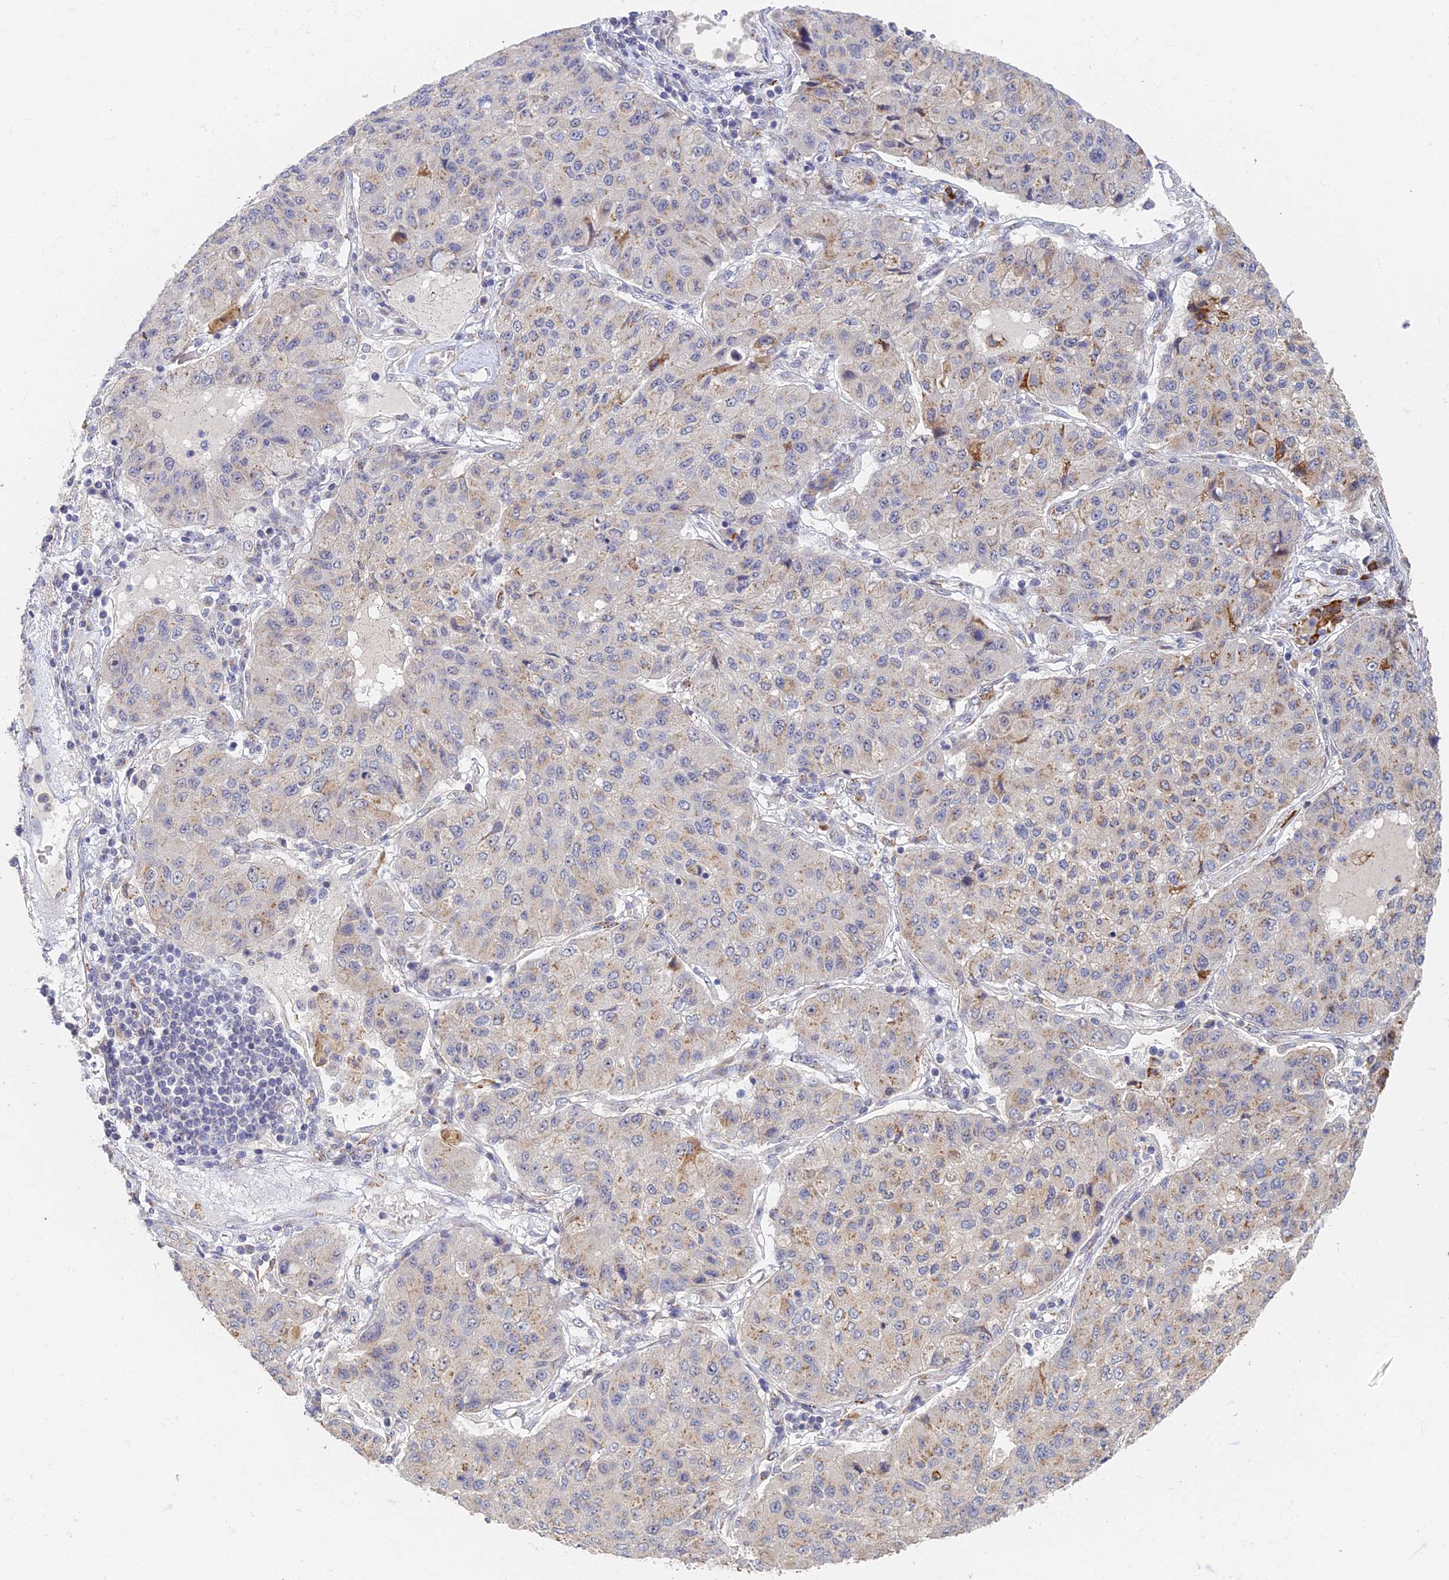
{"staining": {"intensity": "weak", "quantity": "25%-75%", "location": "cytoplasmic/membranous"}, "tissue": "lung cancer", "cell_type": "Tumor cells", "image_type": "cancer", "snomed": [{"axis": "morphology", "description": "Squamous cell carcinoma, NOS"}, {"axis": "topography", "description": "Lung"}], "caption": "Protein expression analysis of lung cancer (squamous cell carcinoma) displays weak cytoplasmic/membranous expression in about 25%-75% of tumor cells.", "gene": "GPATCH1", "patient": {"sex": "male", "age": 74}}